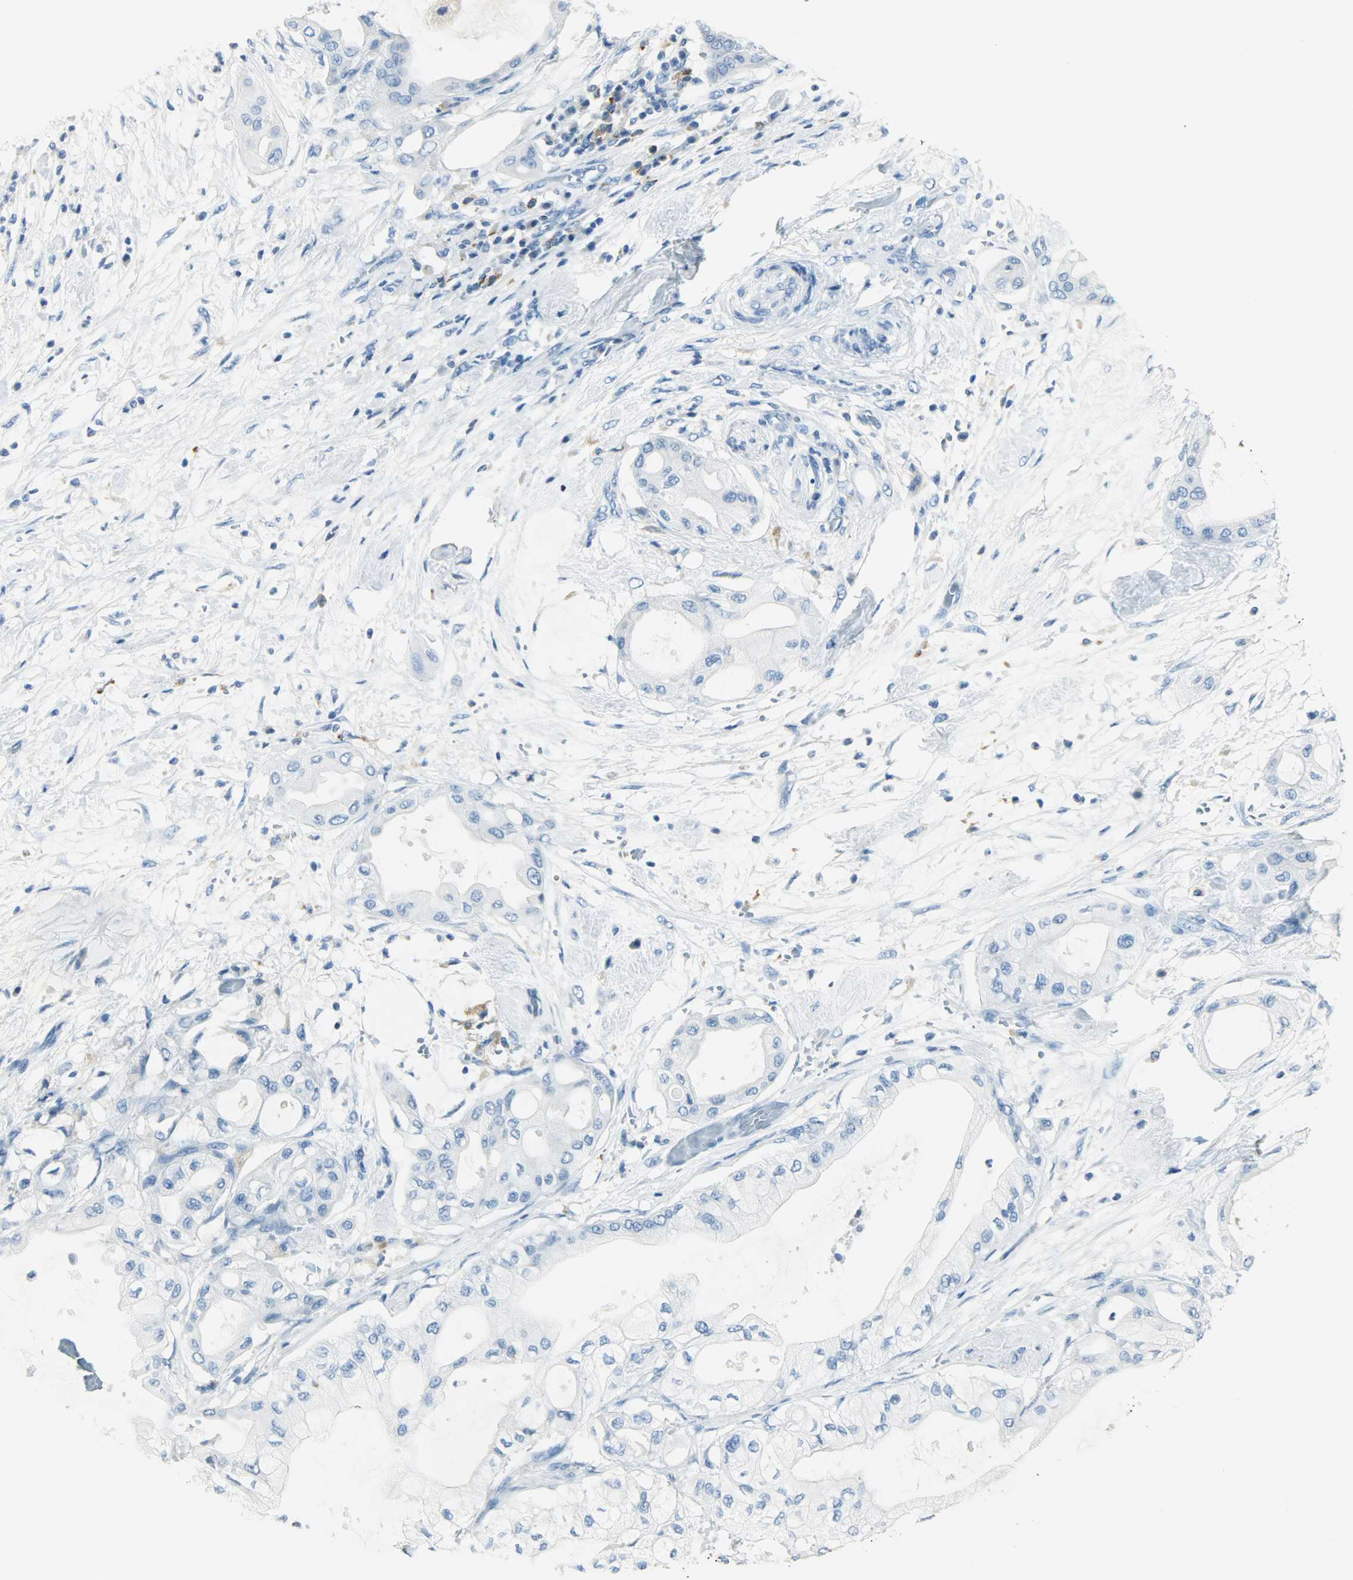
{"staining": {"intensity": "negative", "quantity": "none", "location": "none"}, "tissue": "pancreatic cancer", "cell_type": "Tumor cells", "image_type": "cancer", "snomed": [{"axis": "morphology", "description": "Adenocarcinoma, NOS"}, {"axis": "morphology", "description": "Adenocarcinoma, metastatic, NOS"}, {"axis": "topography", "description": "Lymph node"}, {"axis": "topography", "description": "Pancreas"}, {"axis": "topography", "description": "Duodenum"}], "caption": "High magnification brightfield microscopy of metastatic adenocarcinoma (pancreatic) stained with DAB (3,3'-diaminobenzidine) (brown) and counterstained with hematoxylin (blue): tumor cells show no significant staining. (DAB (3,3'-diaminobenzidine) immunohistochemistry with hematoxylin counter stain).", "gene": "PTPN6", "patient": {"sex": "female", "age": 64}}